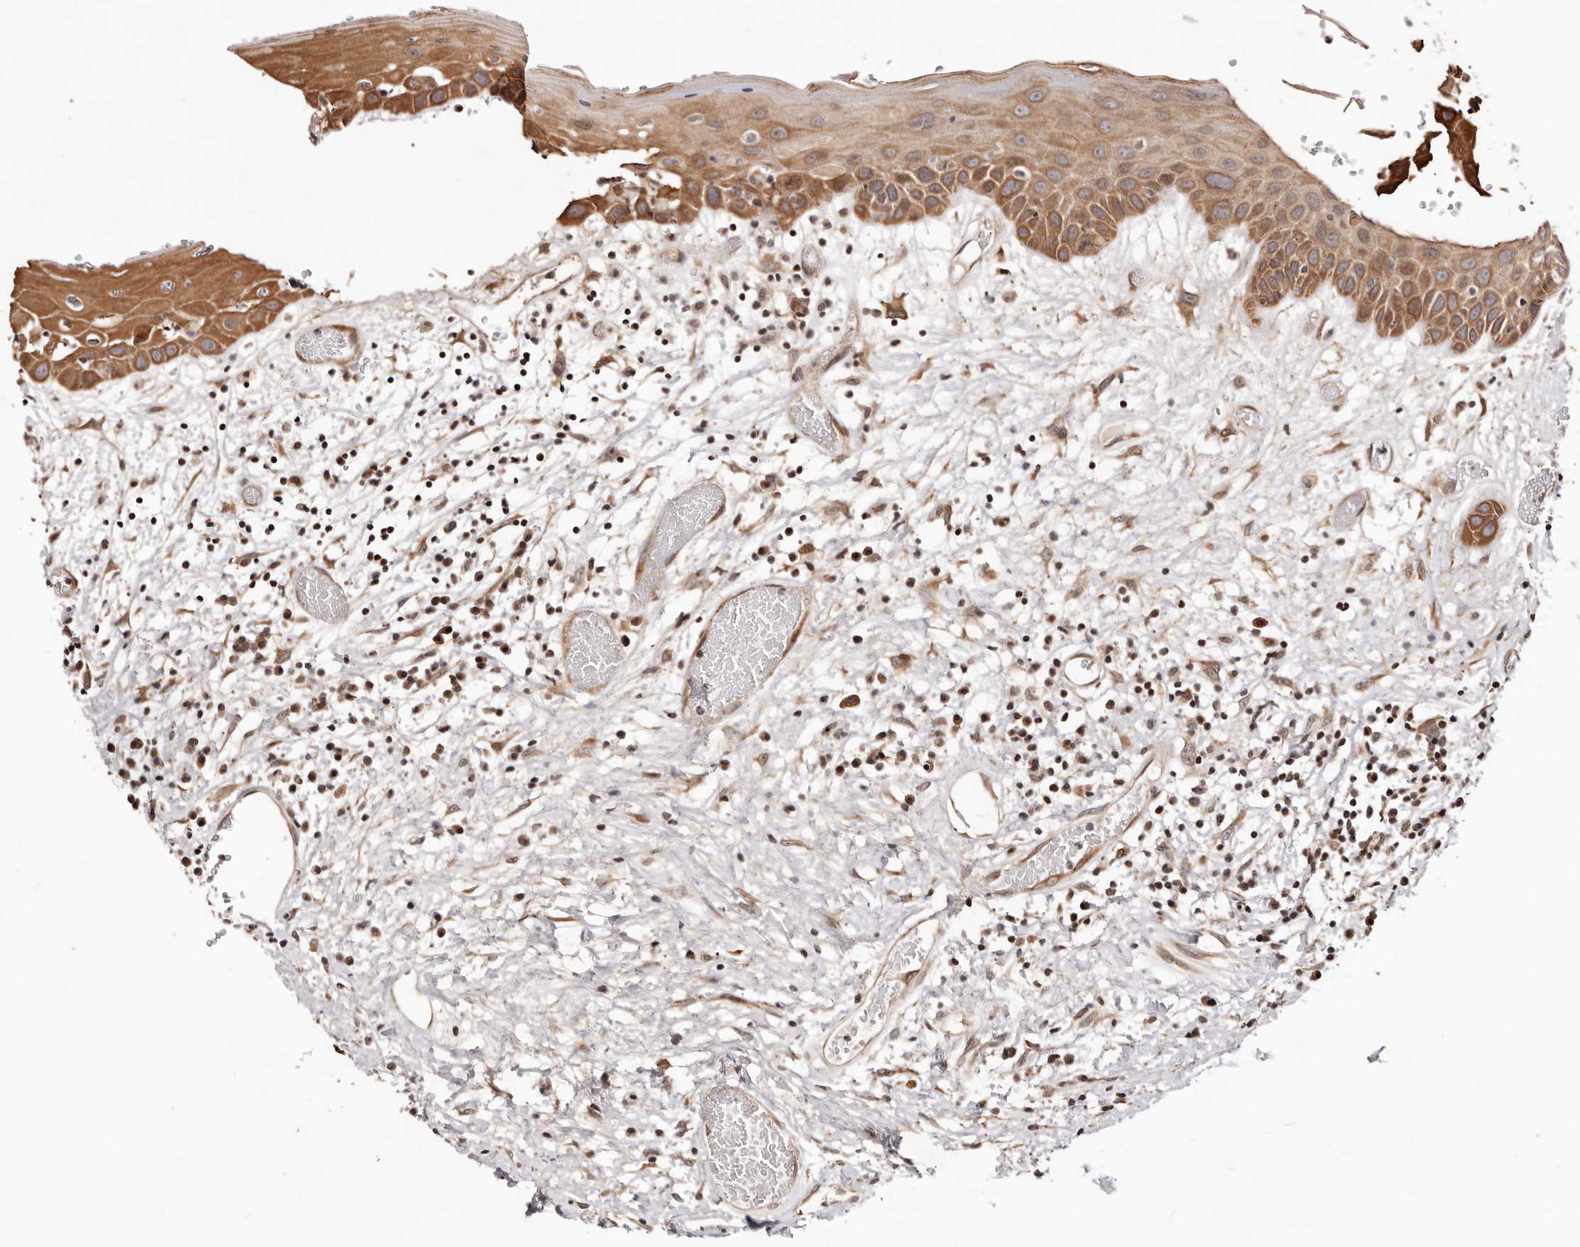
{"staining": {"intensity": "moderate", "quantity": ">75%", "location": "cytoplasmic/membranous"}, "tissue": "oral mucosa", "cell_type": "Squamous epithelial cells", "image_type": "normal", "snomed": [{"axis": "morphology", "description": "Normal tissue, NOS"}, {"axis": "topography", "description": "Oral tissue"}], "caption": "The histopathology image reveals immunohistochemical staining of unremarkable oral mucosa. There is moderate cytoplasmic/membranous expression is present in approximately >75% of squamous epithelial cells. (brown staining indicates protein expression, while blue staining denotes nuclei).", "gene": "HIVEP3", "patient": {"sex": "female", "age": 76}}